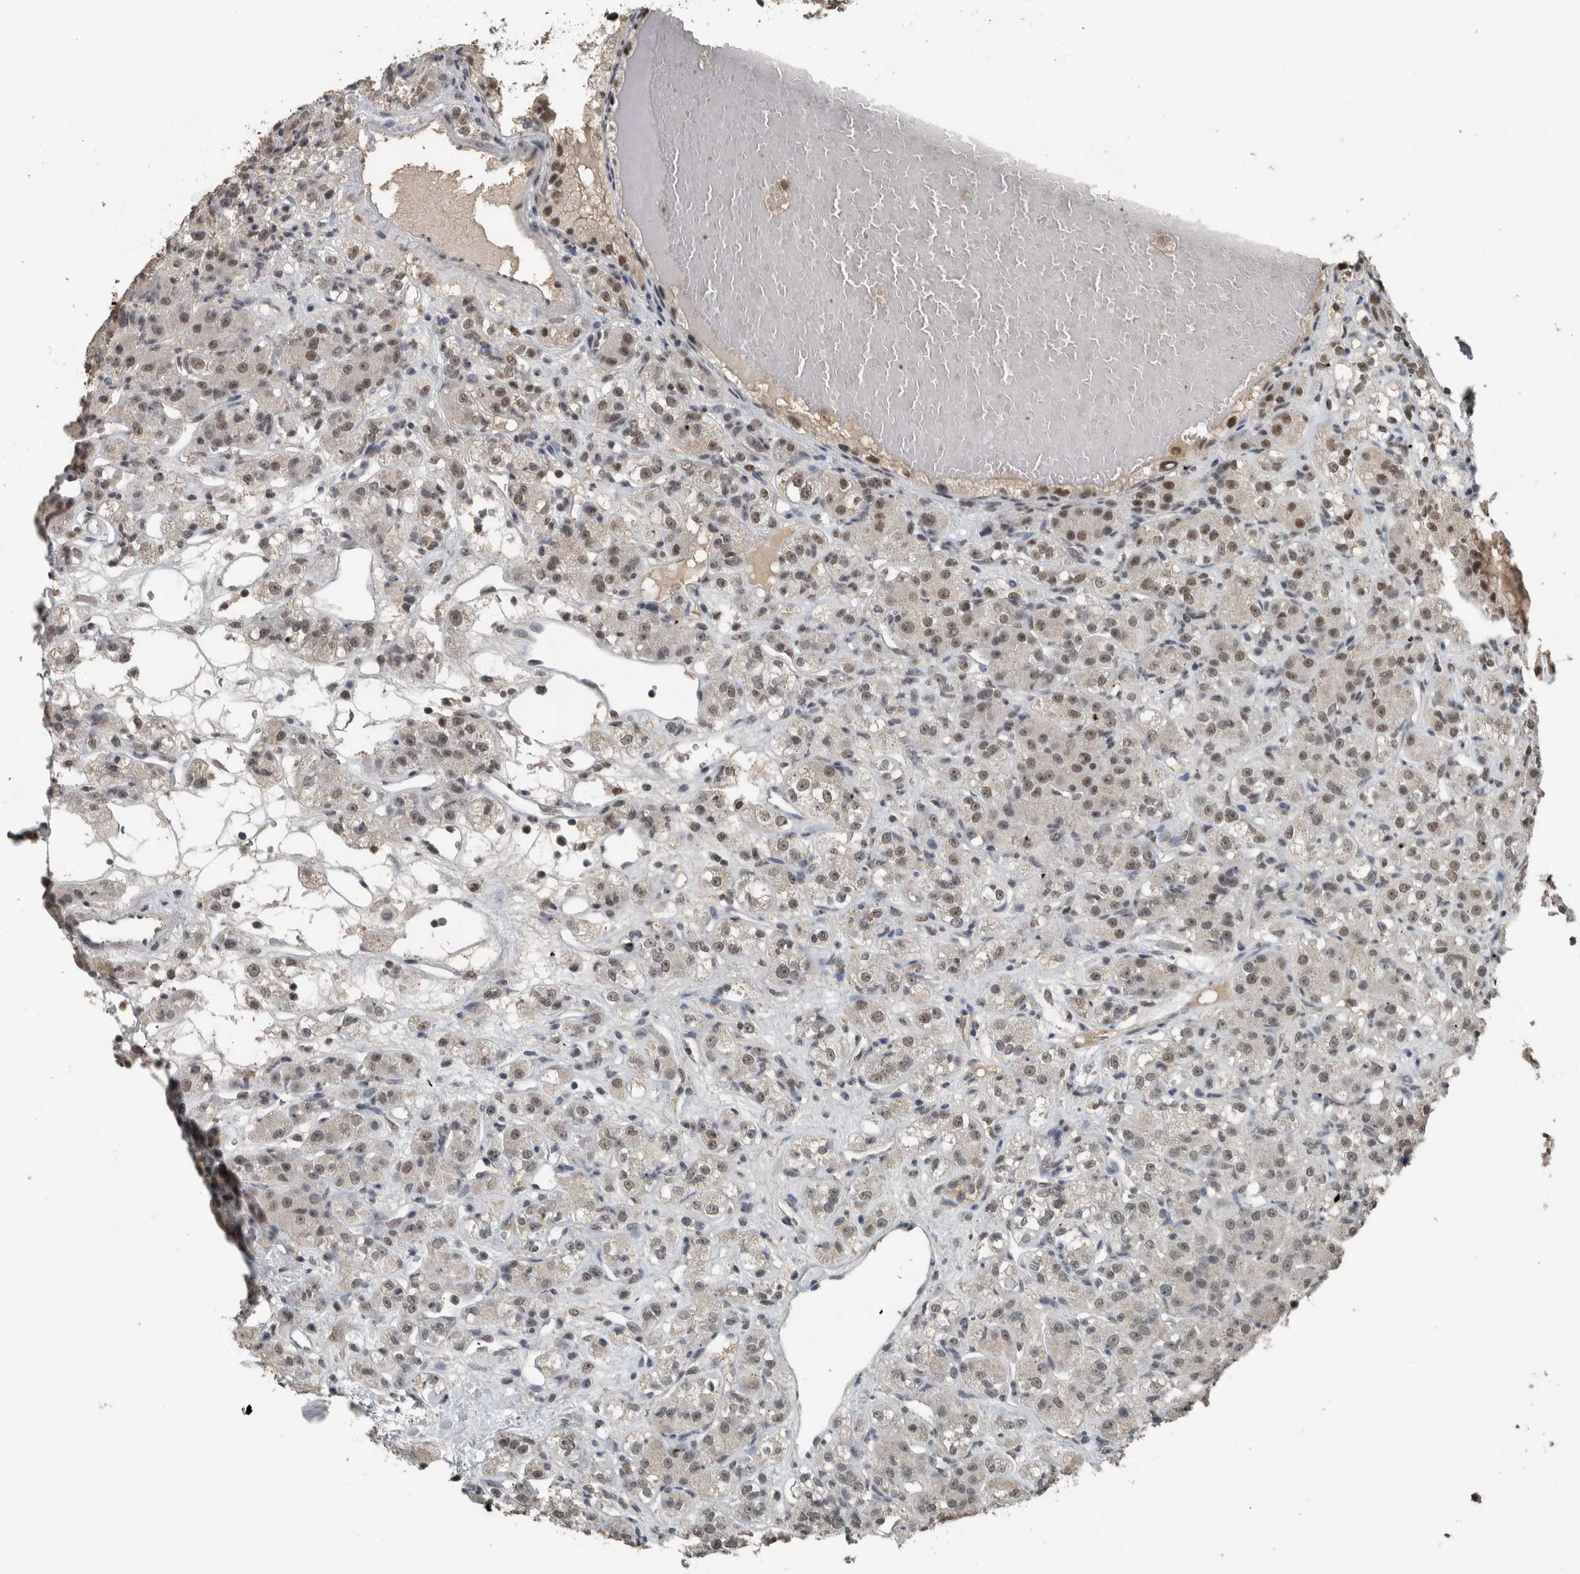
{"staining": {"intensity": "weak", "quantity": ">75%", "location": "nuclear"}, "tissue": "renal cancer", "cell_type": "Tumor cells", "image_type": "cancer", "snomed": [{"axis": "morphology", "description": "Normal tissue, NOS"}, {"axis": "morphology", "description": "Adenocarcinoma, NOS"}, {"axis": "topography", "description": "Kidney"}], "caption": "A histopathology image showing weak nuclear expression in approximately >75% of tumor cells in renal cancer (adenocarcinoma), as visualized by brown immunohistochemical staining.", "gene": "ZNF24", "patient": {"sex": "male", "age": 61}}